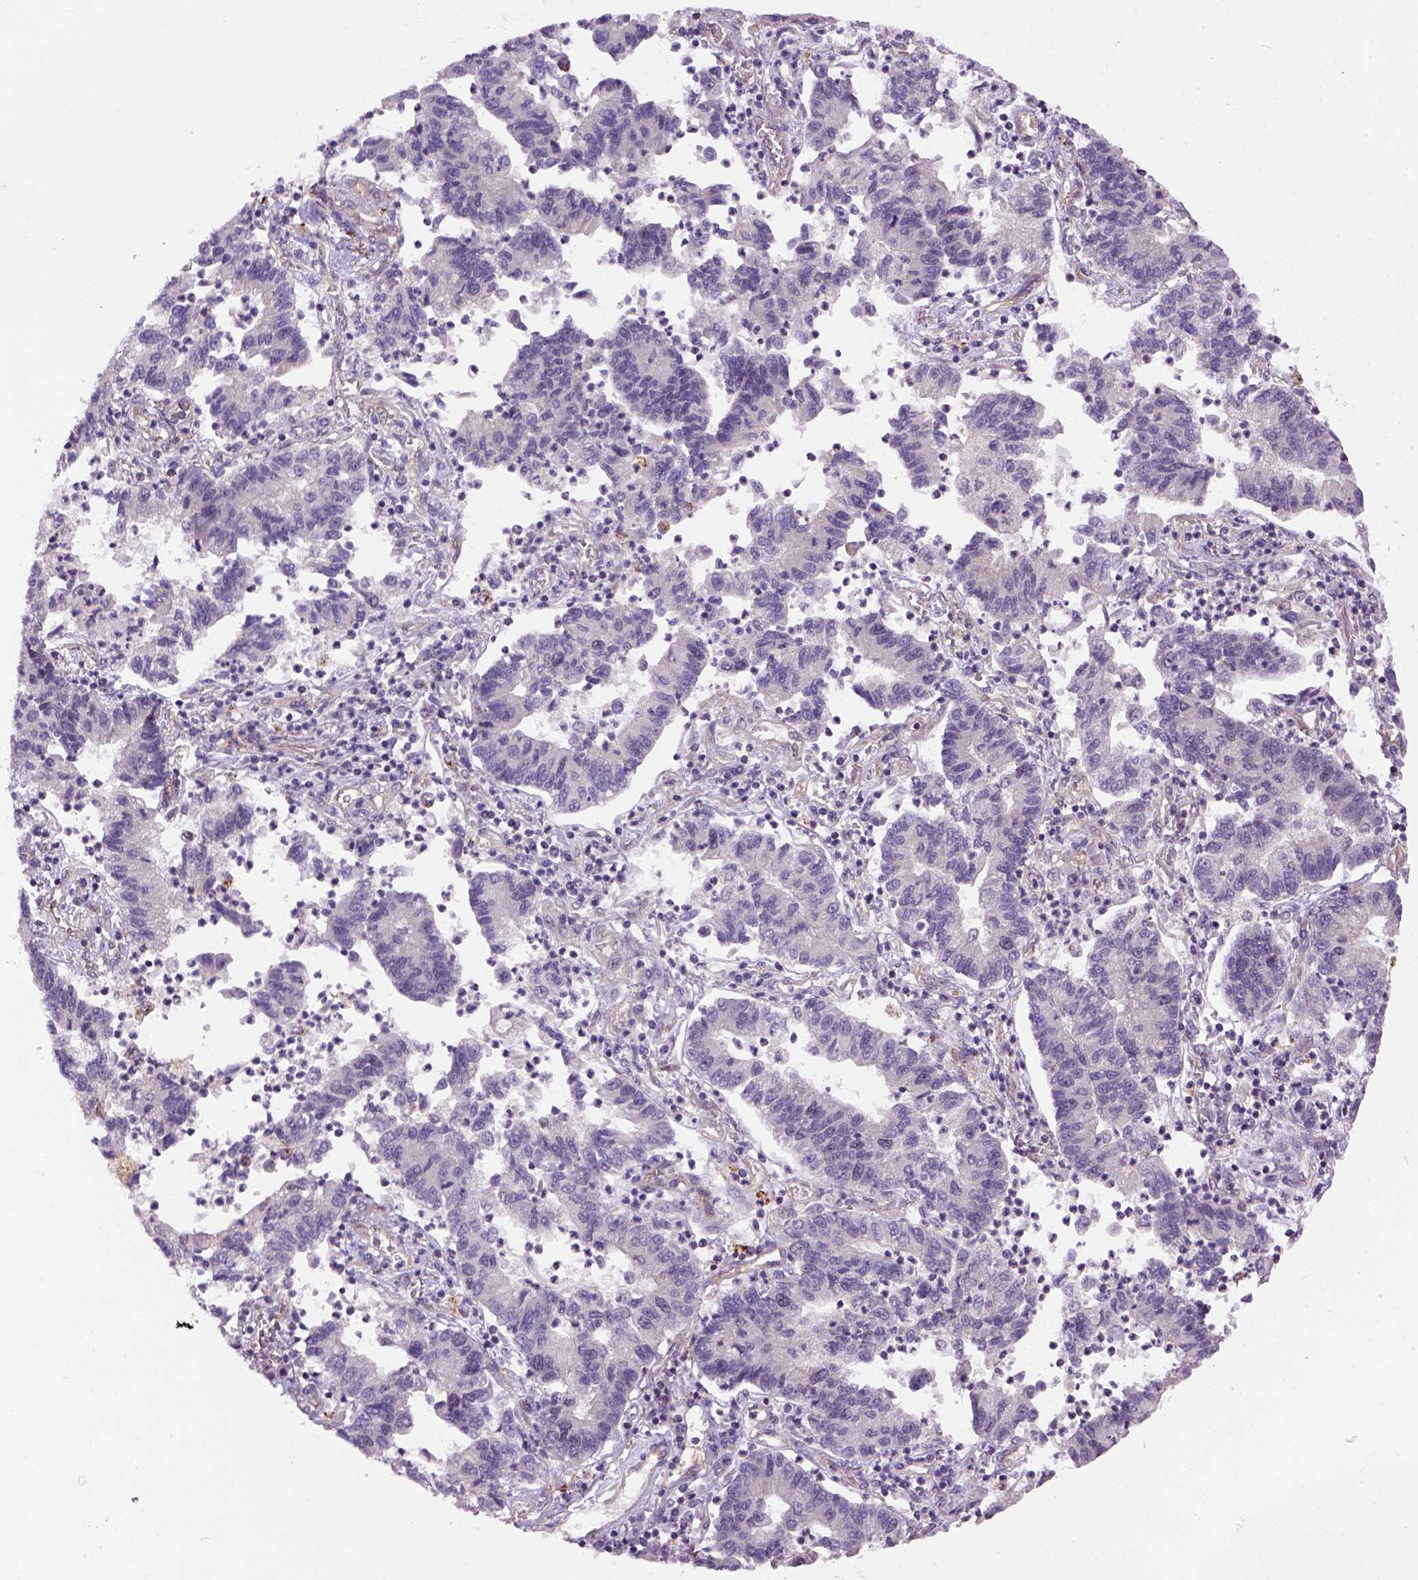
{"staining": {"intensity": "negative", "quantity": "none", "location": "none"}, "tissue": "lung cancer", "cell_type": "Tumor cells", "image_type": "cancer", "snomed": [{"axis": "morphology", "description": "Adenocarcinoma, NOS"}, {"axis": "topography", "description": "Lung"}], "caption": "Tumor cells are negative for protein expression in human lung adenocarcinoma. (DAB immunohistochemistry (IHC), high magnification).", "gene": "KAZN", "patient": {"sex": "female", "age": 57}}